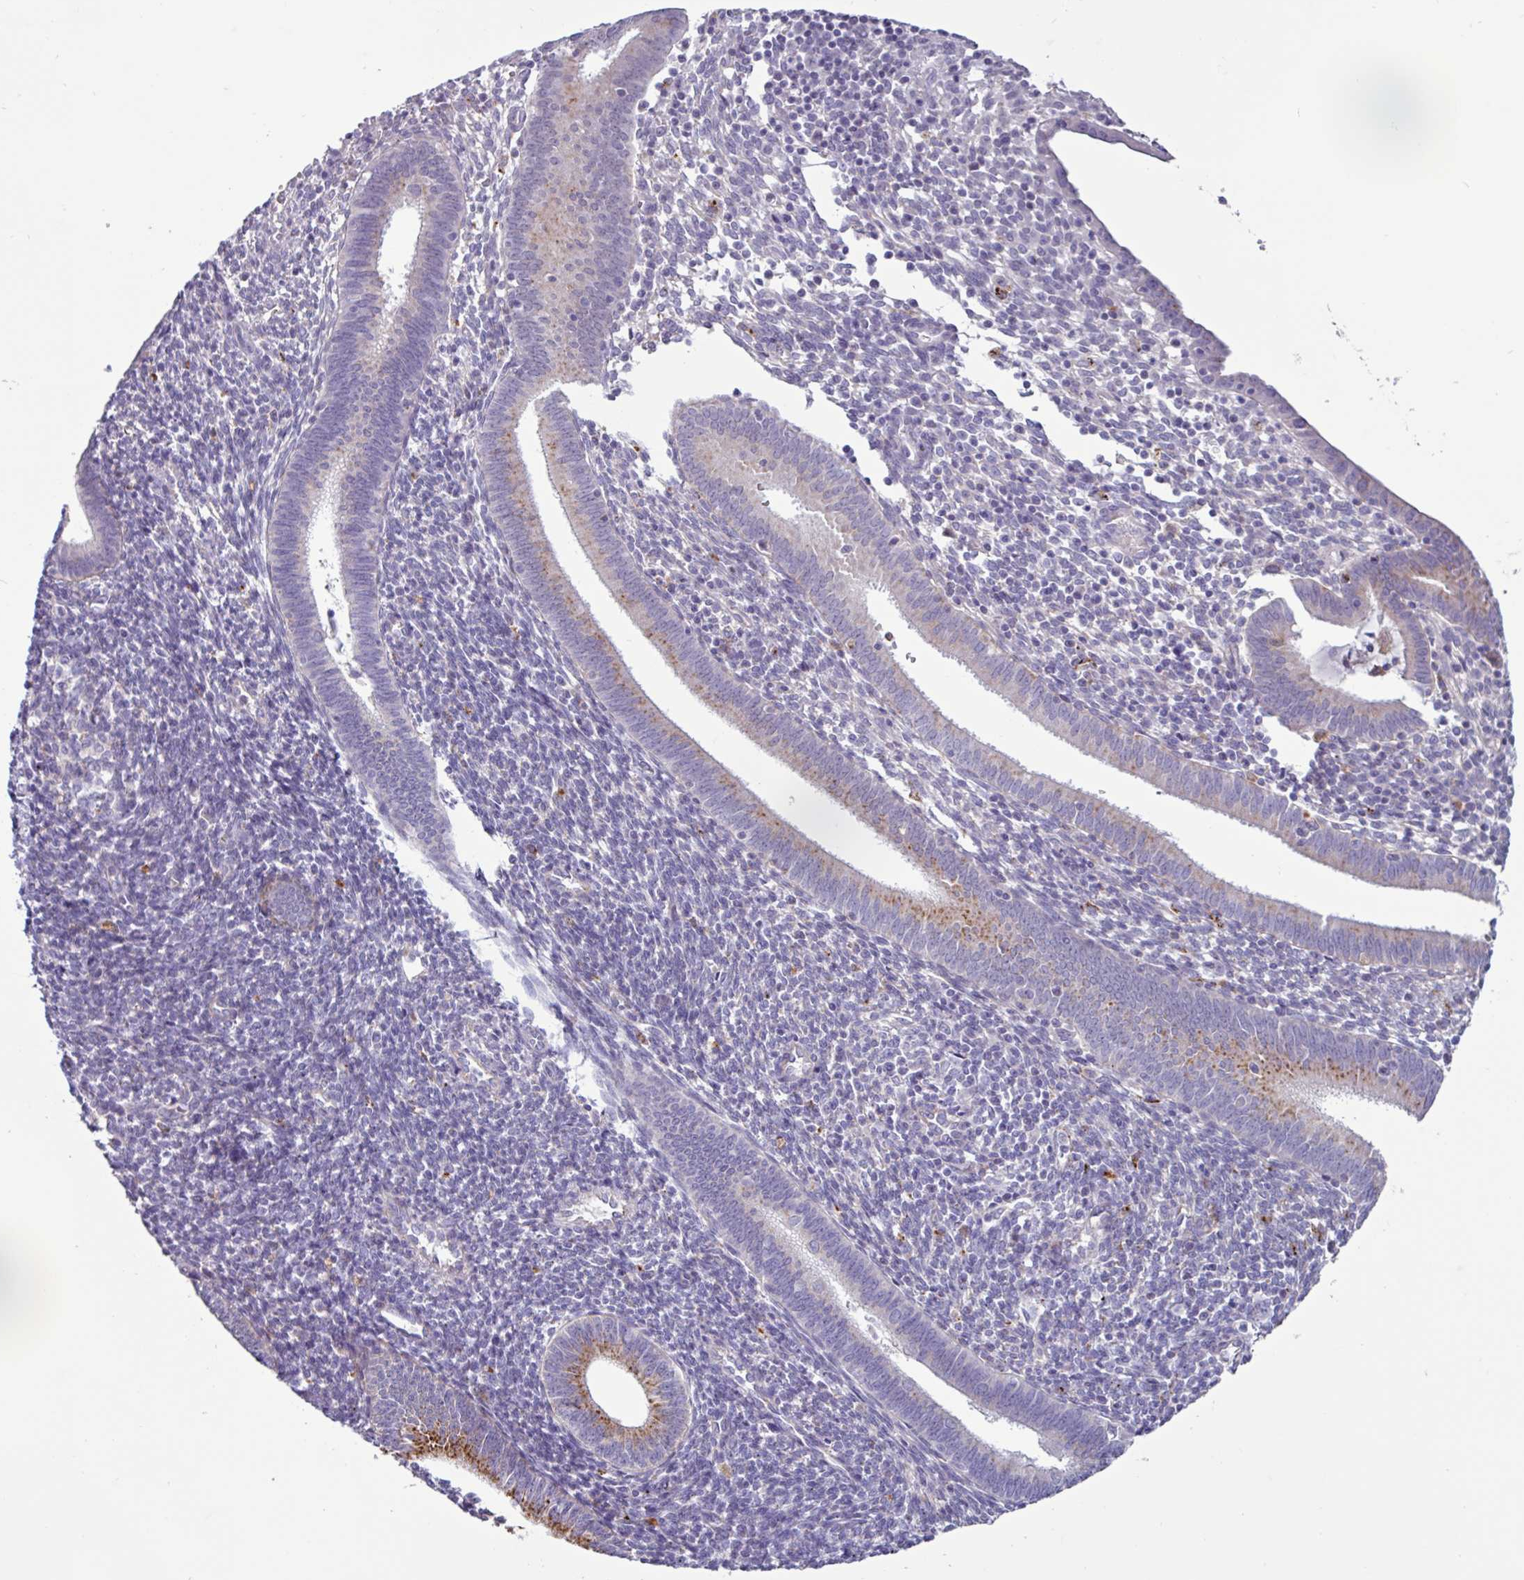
{"staining": {"intensity": "negative", "quantity": "none", "location": "none"}, "tissue": "endometrium", "cell_type": "Cells in endometrial stroma", "image_type": "normal", "snomed": [{"axis": "morphology", "description": "Normal tissue, NOS"}, {"axis": "topography", "description": "Endometrium"}], "caption": "This is an immunohistochemistry photomicrograph of benign human endometrium. There is no positivity in cells in endometrial stroma.", "gene": "AMIGO2", "patient": {"sex": "female", "age": 41}}